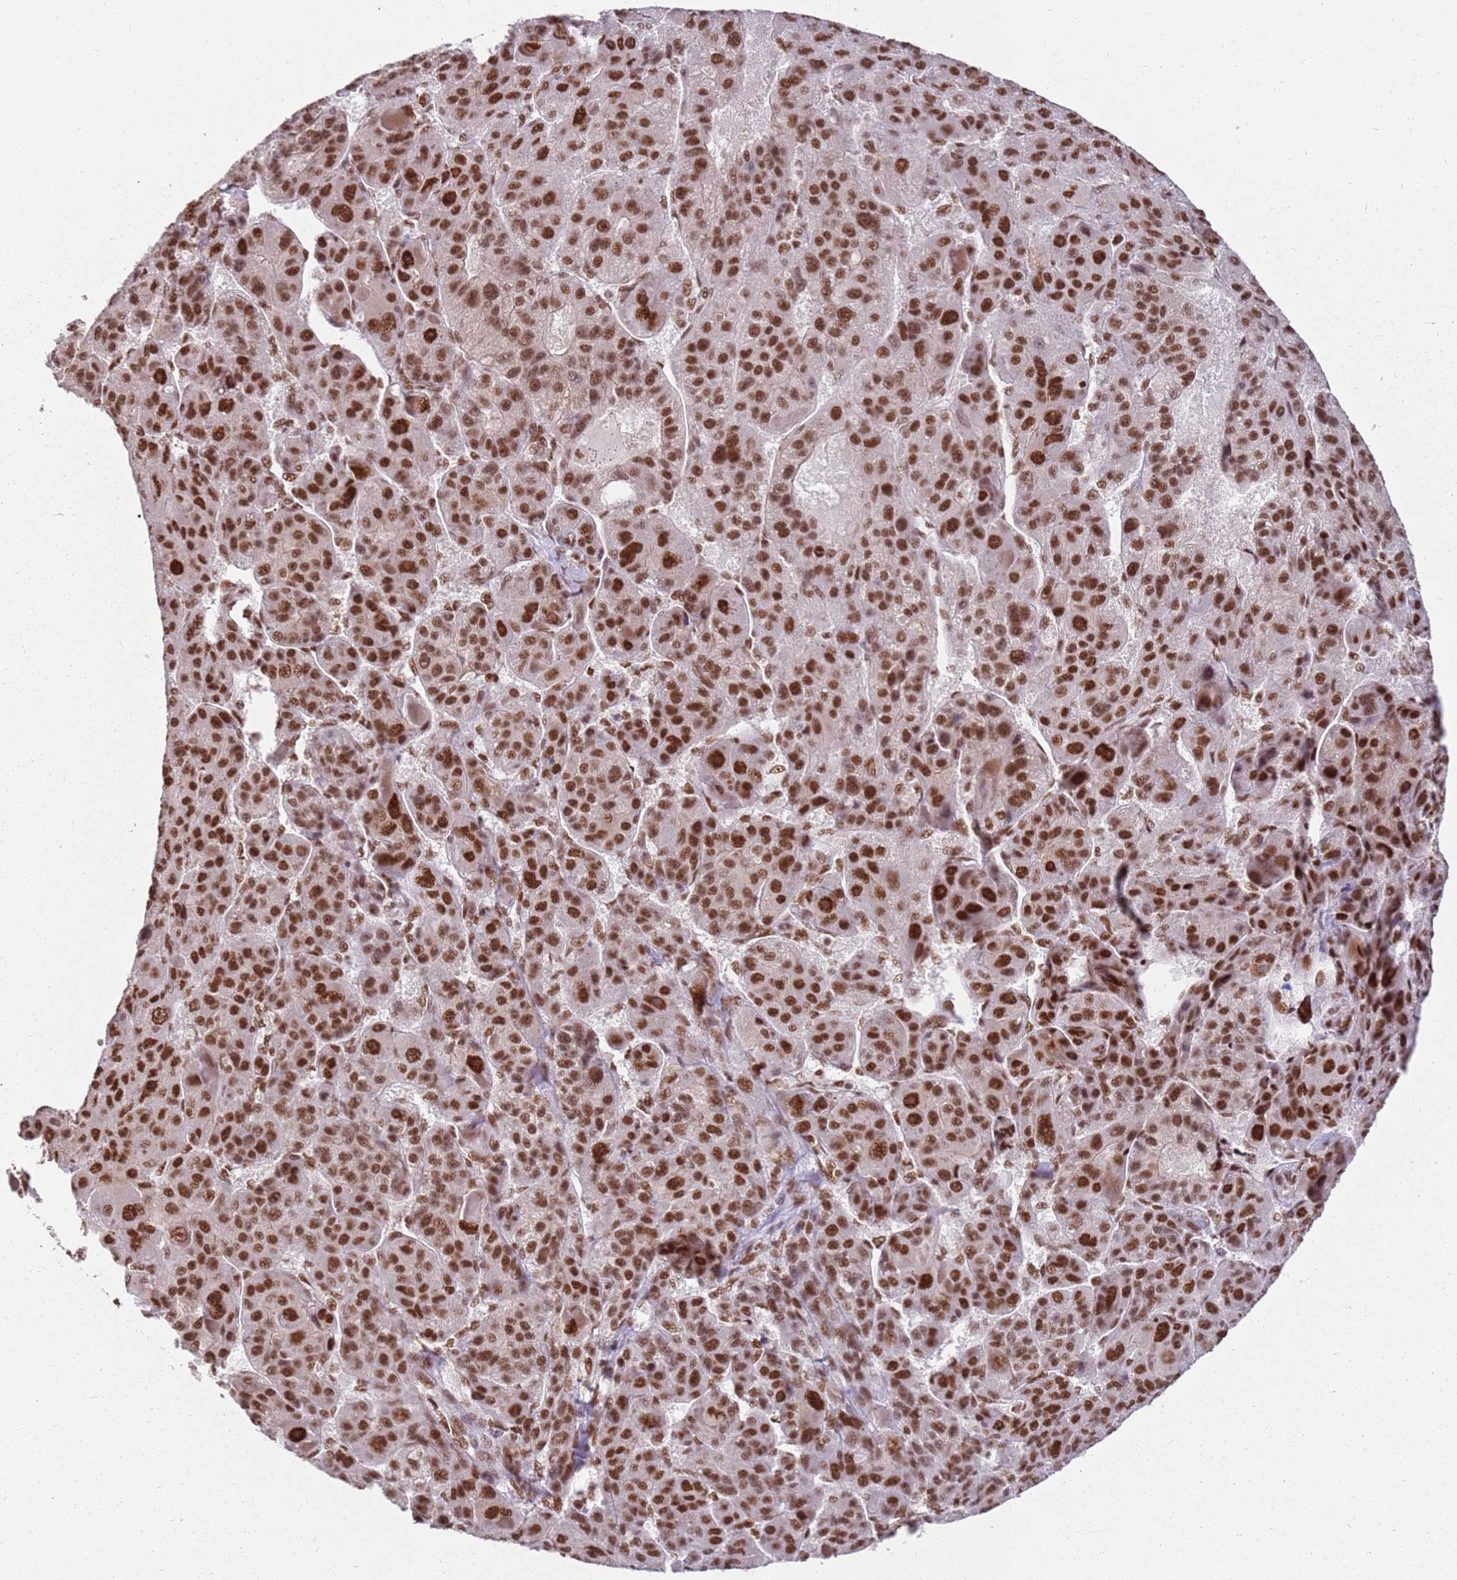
{"staining": {"intensity": "strong", "quantity": ">75%", "location": "nuclear"}, "tissue": "liver cancer", "cell_type": "Tumor cells", "image_type": "cancer", "snomed": [{"axis": "morphology", "description": "Carcinoma, Hepatocellular, NOS"}, {"axis": "topography", "description": "Liver"}], "caption": "High-power microscopy captured an immunohistochemistry (IHC) photomicrograph of liver hepatocellular carcinoma, revealing strong nuclear expression in approximately >75% of tumor cells.", "gene": "TENT4A", "patient": {"sex": "male", "age": 76}}